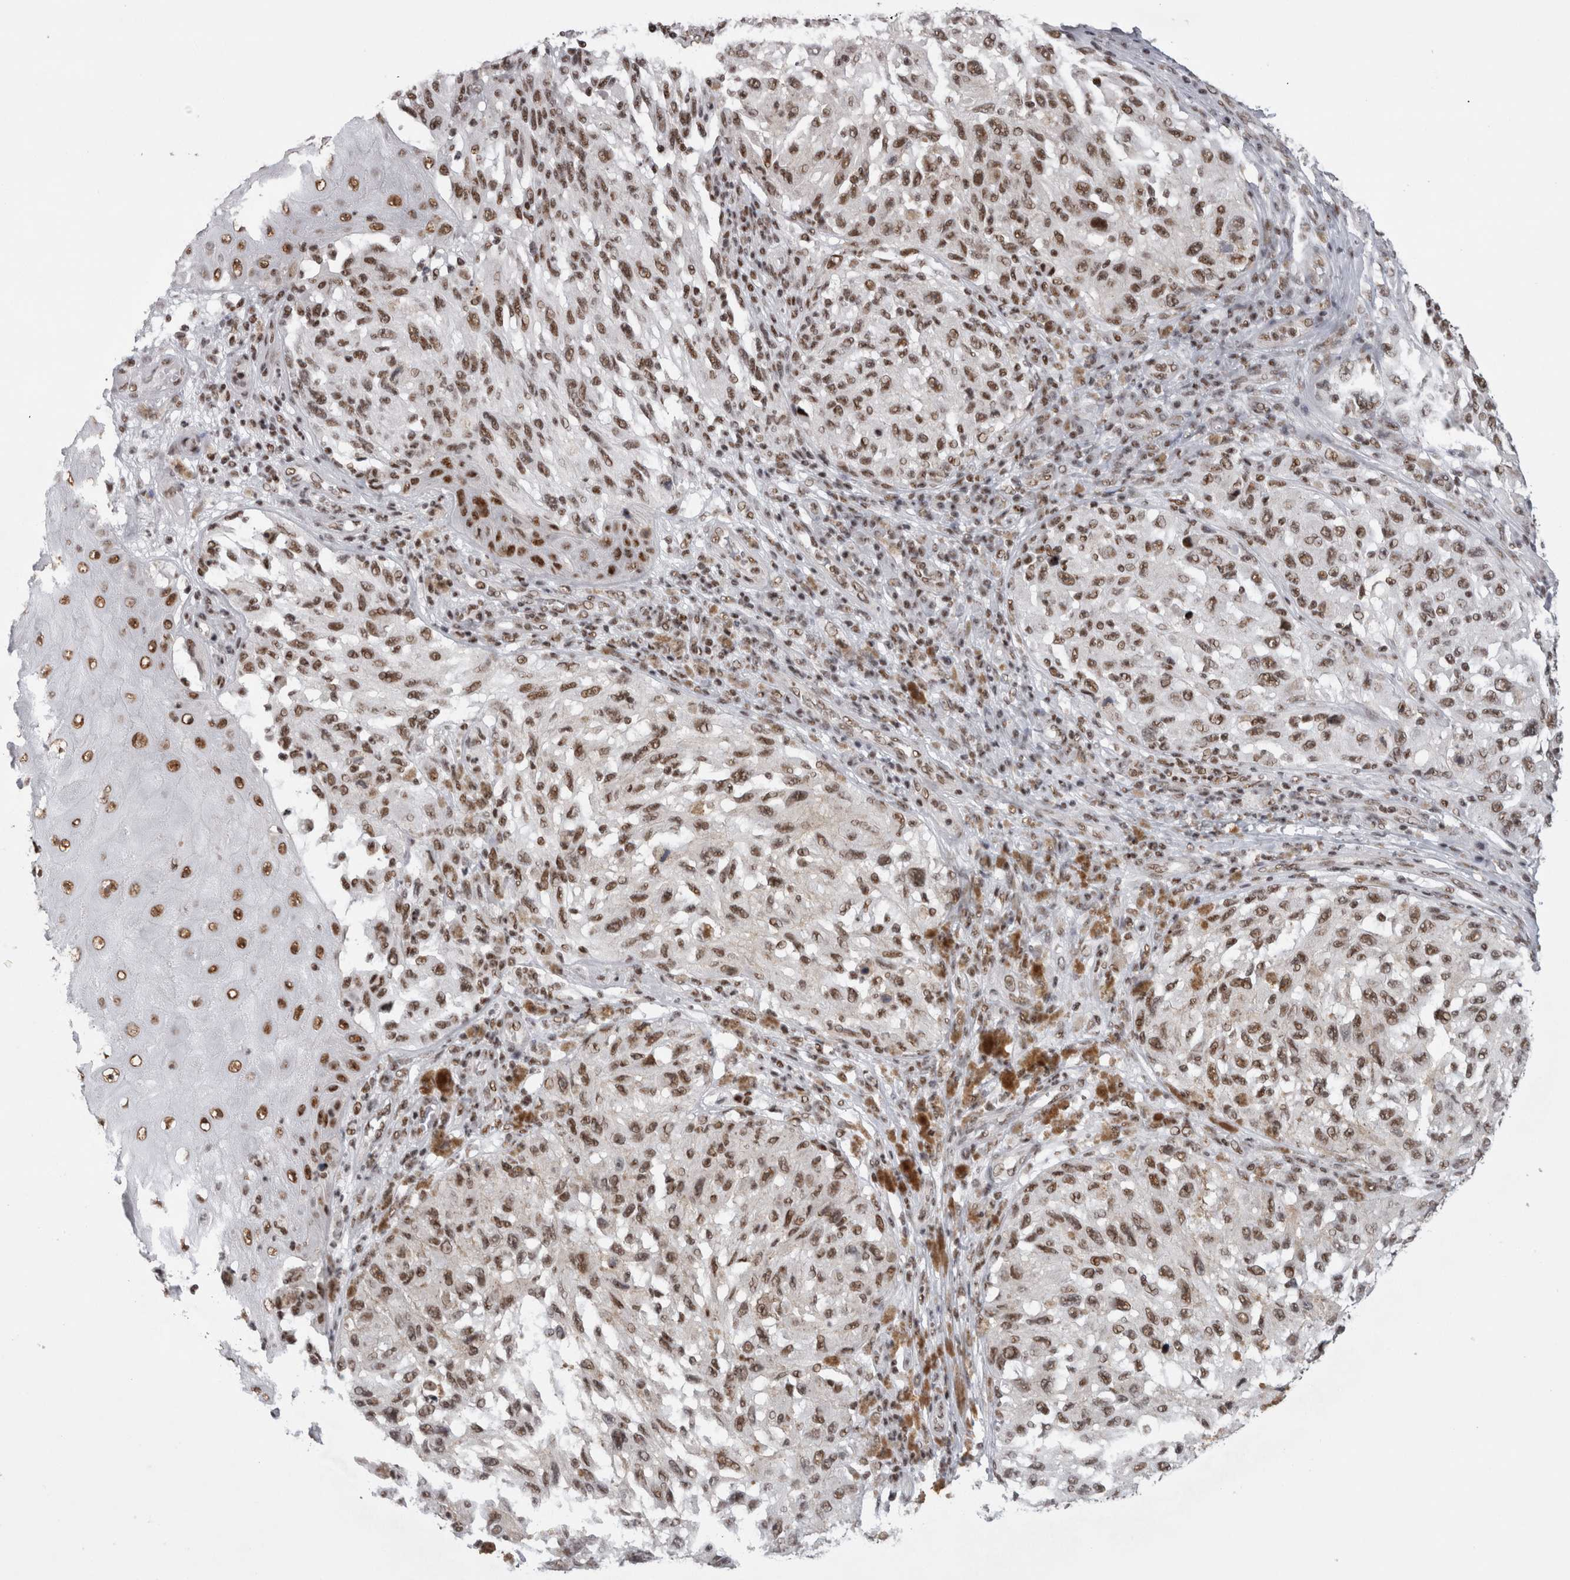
{"staining": {"intensity": "moderate", "quantity": ">75%", "location": "nuclear"}, "tissue": "melanoma", "cell_type": "Tumor cells", "image_type": "cancer", "snomed": [{"axis": "morphology", "description": "Malignant melanoma, NOS"}, {"axis": "topography", "description": "Skin"}], "caption": "About >75% of tumor cells in human melanoma display moderate nuclear protein staining as visualized by brown immunohistochemical staining.", "gene": "CDK11A", "patient": {"sex": "female", "age": 73}}